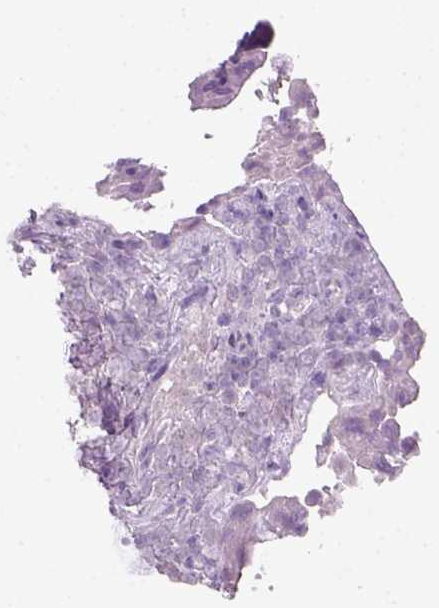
{"staining": {"intensity": "negative", "quantity": "none", "location": "none"}, "tissue": "thyroid cancer", "cell_type": "Tumor cells", "image_type": "cancer", "snomed": [{"axis": "morphology", "description": "Papillary adenocarcinoma, NOS"}, {"axis": "topography", "description": "Thyroid gland"}], "caption": "Histopathology image shows no protein expression in tumor cells of thyroid cancer tissue.", "gene": "GOT1", "patient": {"sex": "female", "age": 37}}